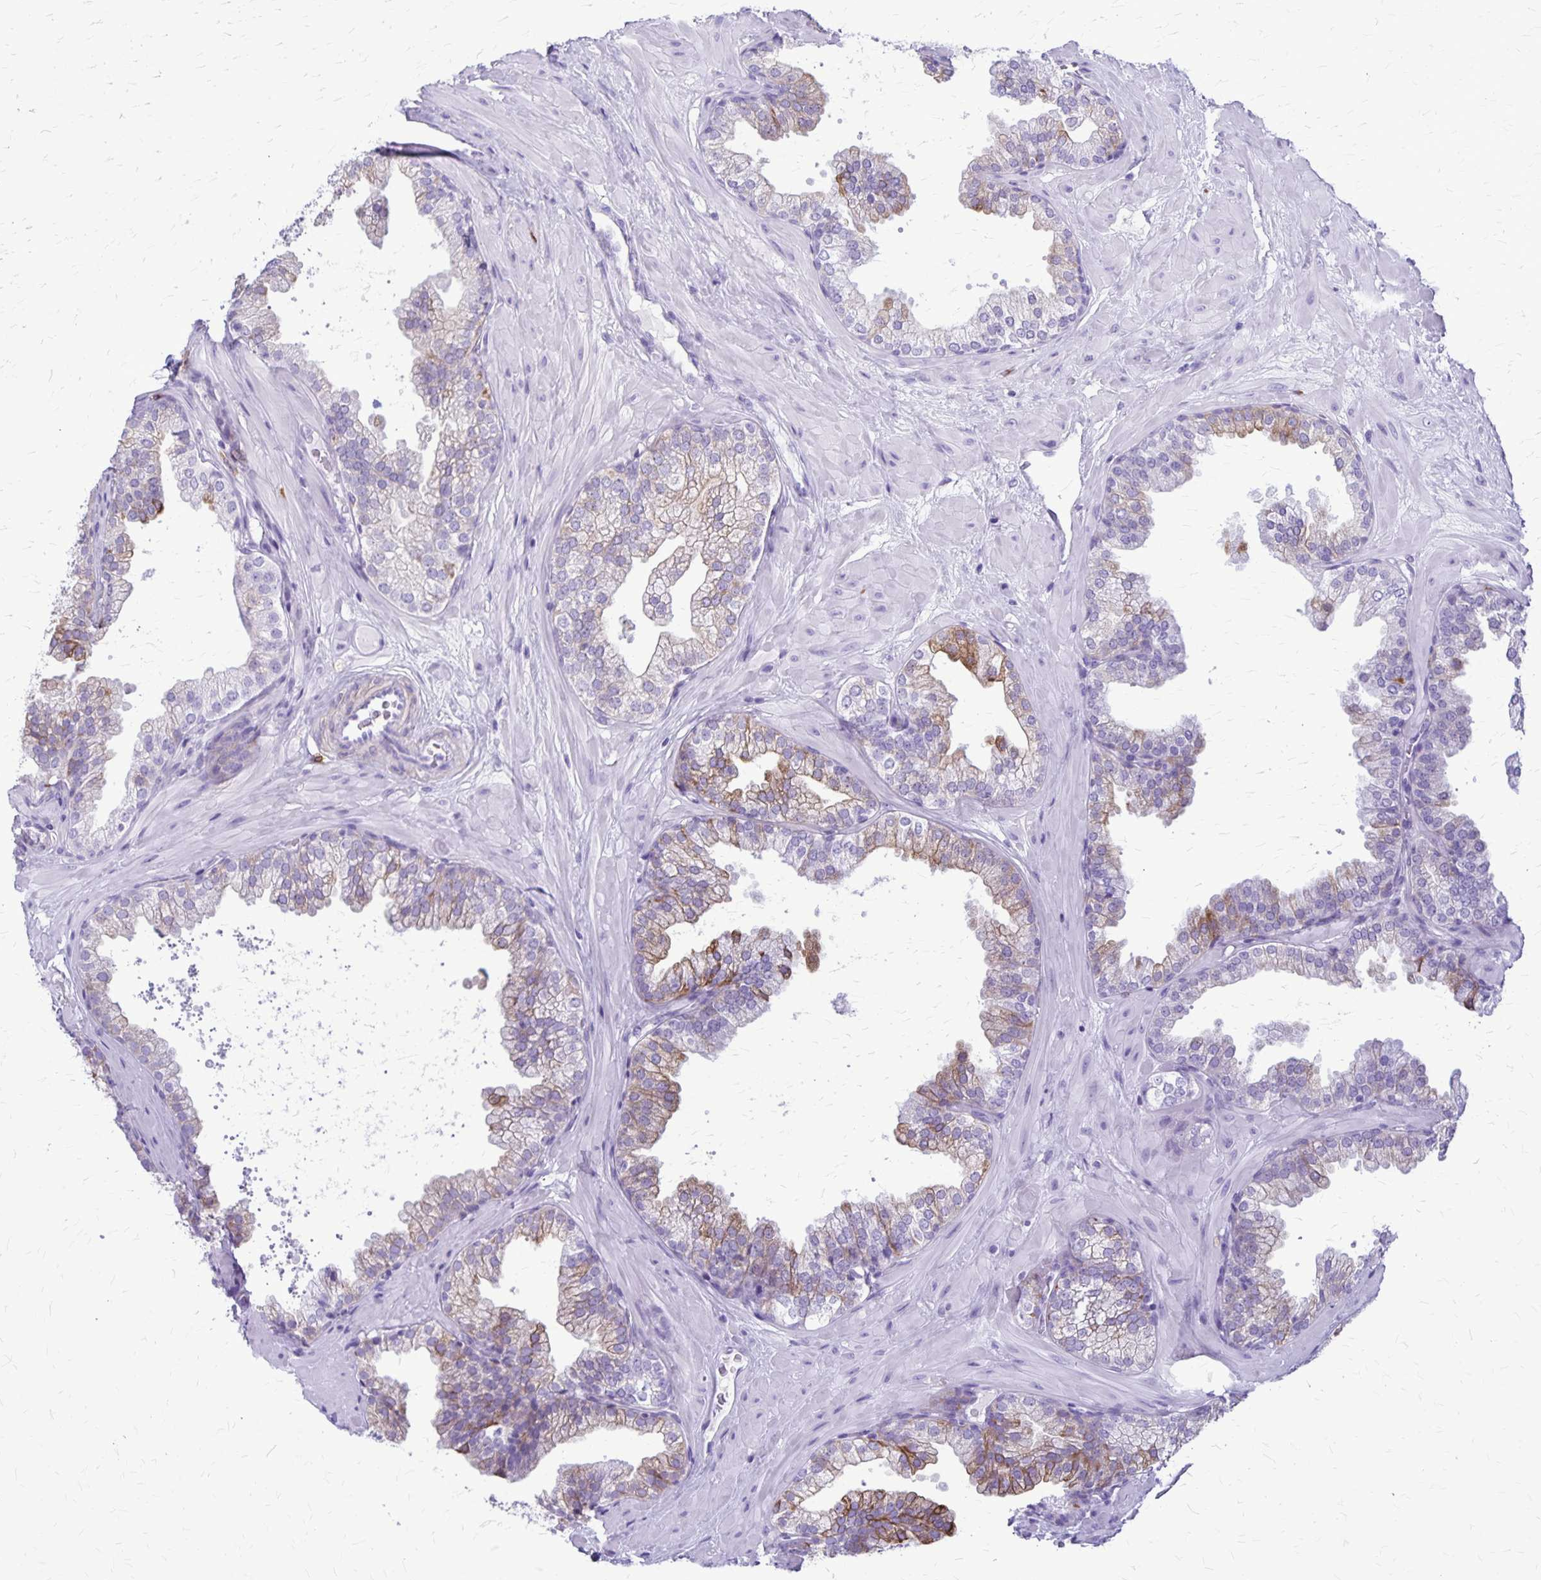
{"staining": {"intensity": "moderate", "quantity": "<25%", "location": "cytoplasmic/membranous"}, "tissue": "prostate", "cell_type": "Glandular cells", "image_type": "normal", "snomed": [{"axis": "morphology", "description": "Normal tissue, NOS"}, {"axis": "topography", "description": "Prostate"}], "caption": "Protein expression analysis of benign human prostate reveals moderate cytoplasmic/membranous staining in approximately <25% of glandular cells. Ihc stains the protein in brown and the nuclei are stained blue.", "gene": "RTN1", "patient": {"sex": "male", "age": 37}}